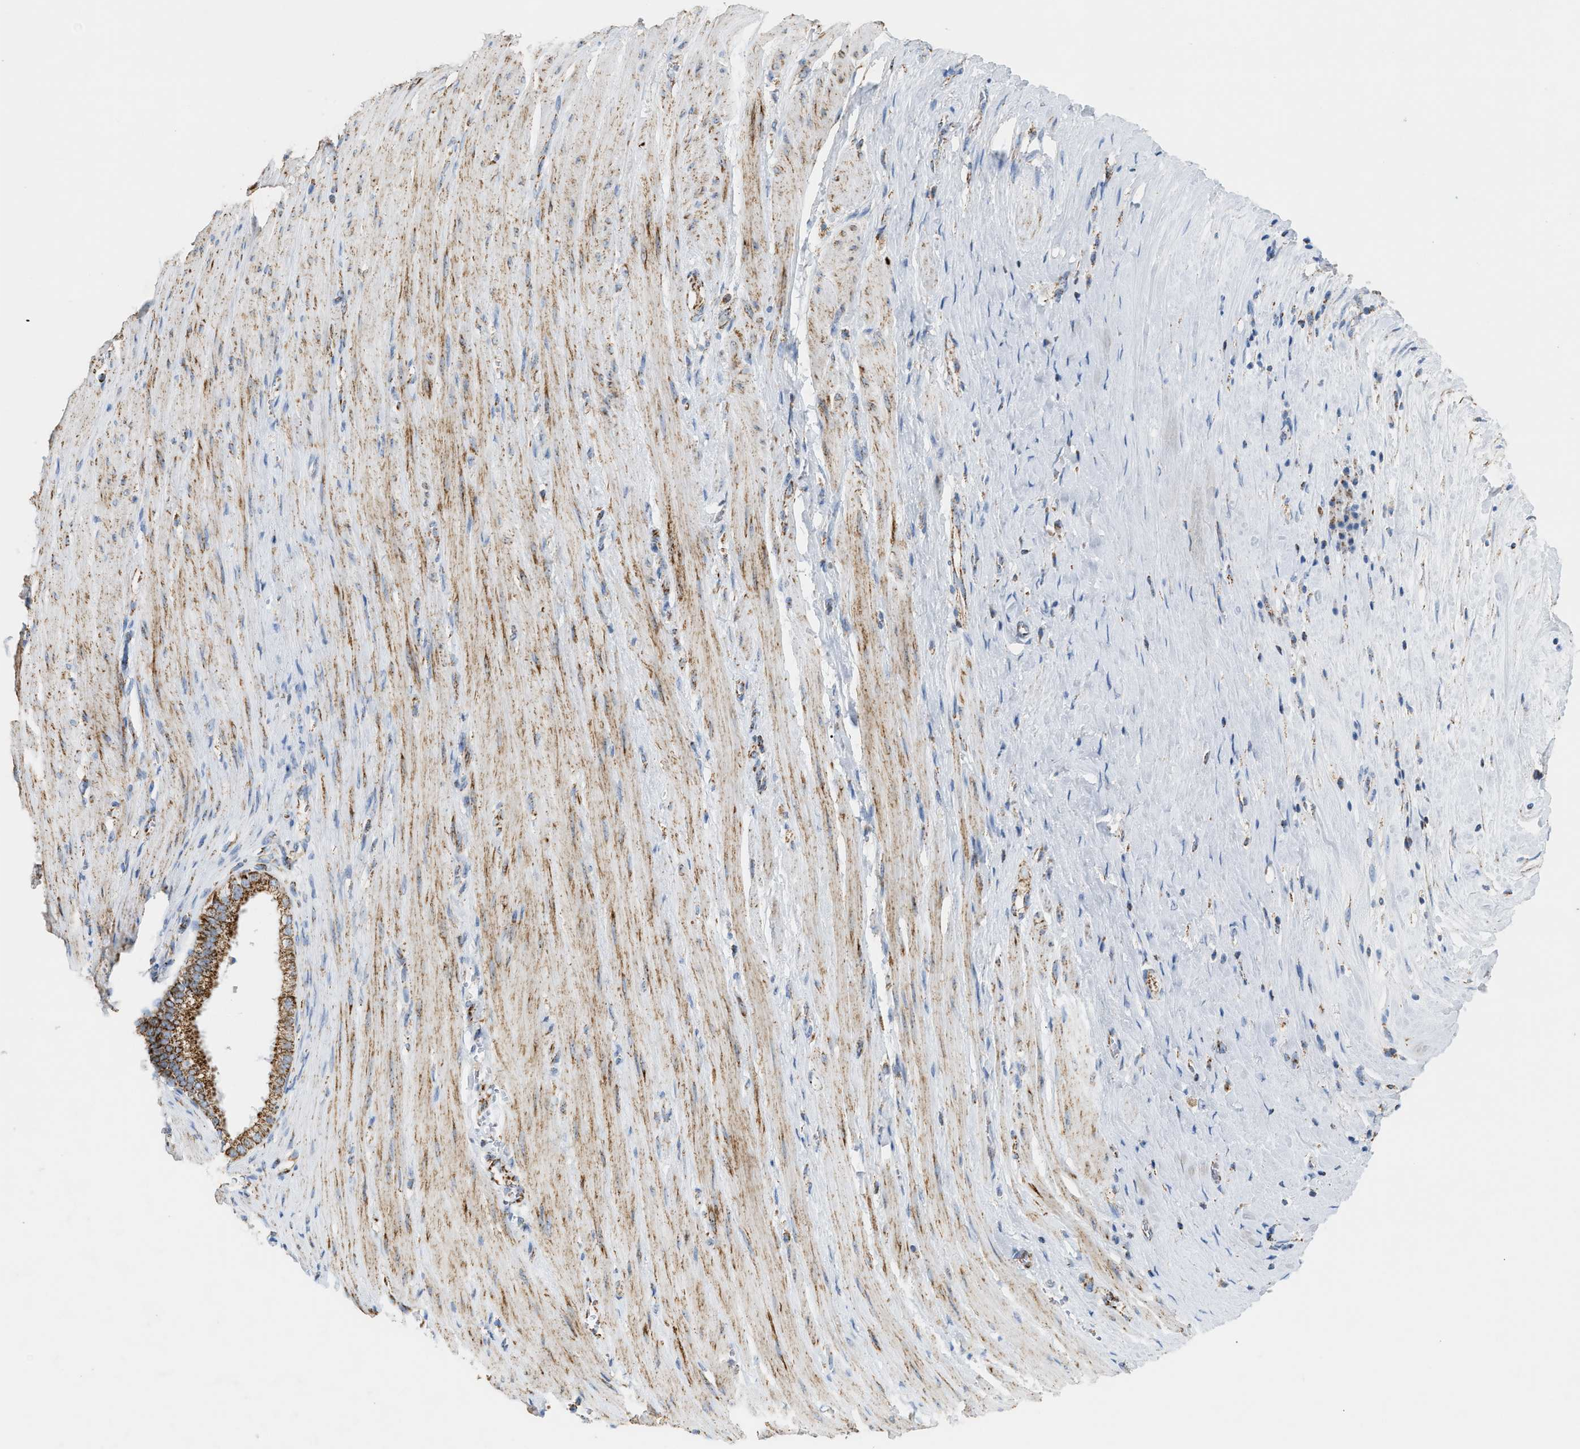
{"staining": {"intensity": "strong", "quantity": ">75%", "location": "cytoplasmic/membranous"}, "tissue": "pancreatic cancer", "cell_type": "Tumor cells", "image_type": "cancer", "snomed": [{"axis": "morphology", "description": "Adenocarcinoma, NOS"}, {"axis": "topography", "description": "Pancreas"}], "caption": "DAB (3,3'-diaminobenzidine) immunohistochemical staining of pancreatic cancer (adenocarcinoma) demonstrates strong cytoplasmic/membranous protein staining in about >75% of tumor cells.", "gene": "OGDH", "patient": {"sex": "male", "age": 69}}